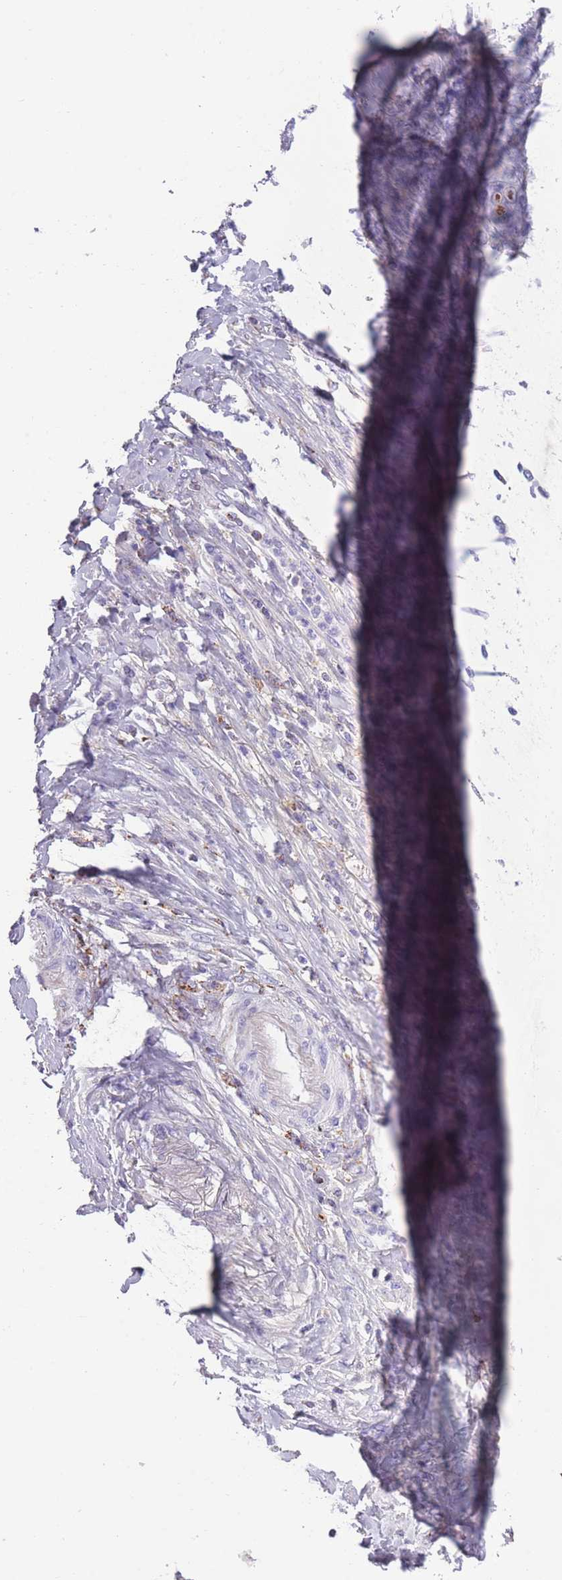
{"staining": {"intensity": "negative", "quantity": "none", "location": "none"}, "tissue": "stomach cancer", "cell_type": "Tumor cells", "image_type": "cancer", "snomed": [{"axis": "morphology", "description": "Normal tissue, NOS"}, {"axis": "morphology", "description": "Adenocarcinoma, NOS"}, {"axis": "topography", "description": "Stomach"}], "caption": "Protein analysis of adenocarcinoma (stomach) reveals no significant expression in tumor cells. The staining is performed using DAB (3,3'-diaminobenzidine) brown chromogen with nuclei counter-stained in using hematoxylin.", "gene": "GNAT1", "patient": {"sex": "female", "age": 79}}